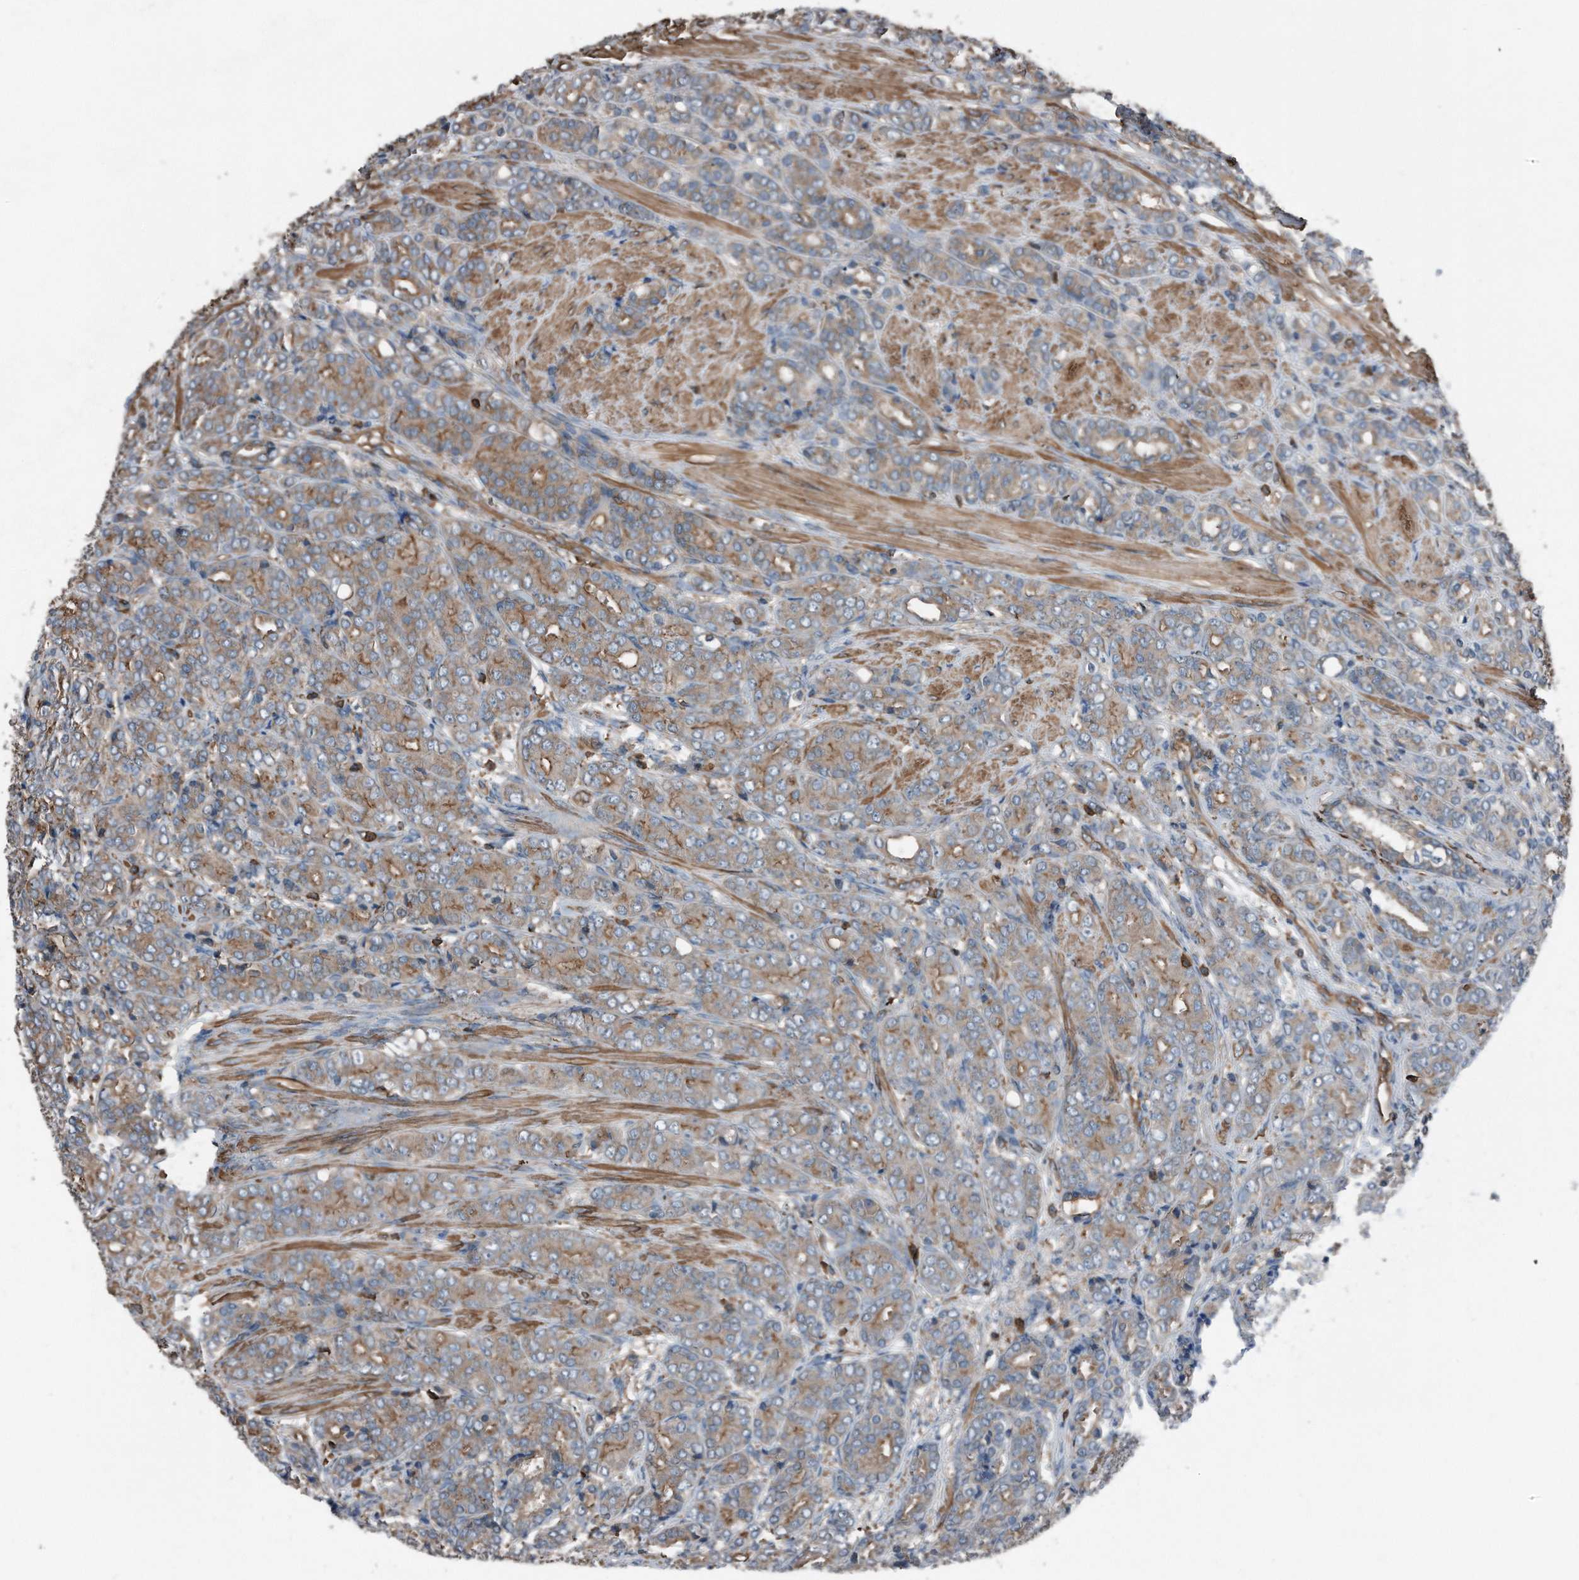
{"staining": {"intensity": "weak", "quantity": ">75%", "location": "cytoplasmic/membranous"}, "tissue": "prostate cancer", "cell_type": "Tumor cells", "image_type": "cancer", "snomed": [{"axis": "morphology", "description": "Adenocarcinoma, High grade"}, {"axis": "topography", "description": "Prostate"}], "caption": "Brown immunohistochemical staining in prostate cancer displays weak cytoplasmic/membranous positivity in about >75% of tumor cells.", "gene": "RSPO3", "patient": {"sex": "male", "age": 62}}